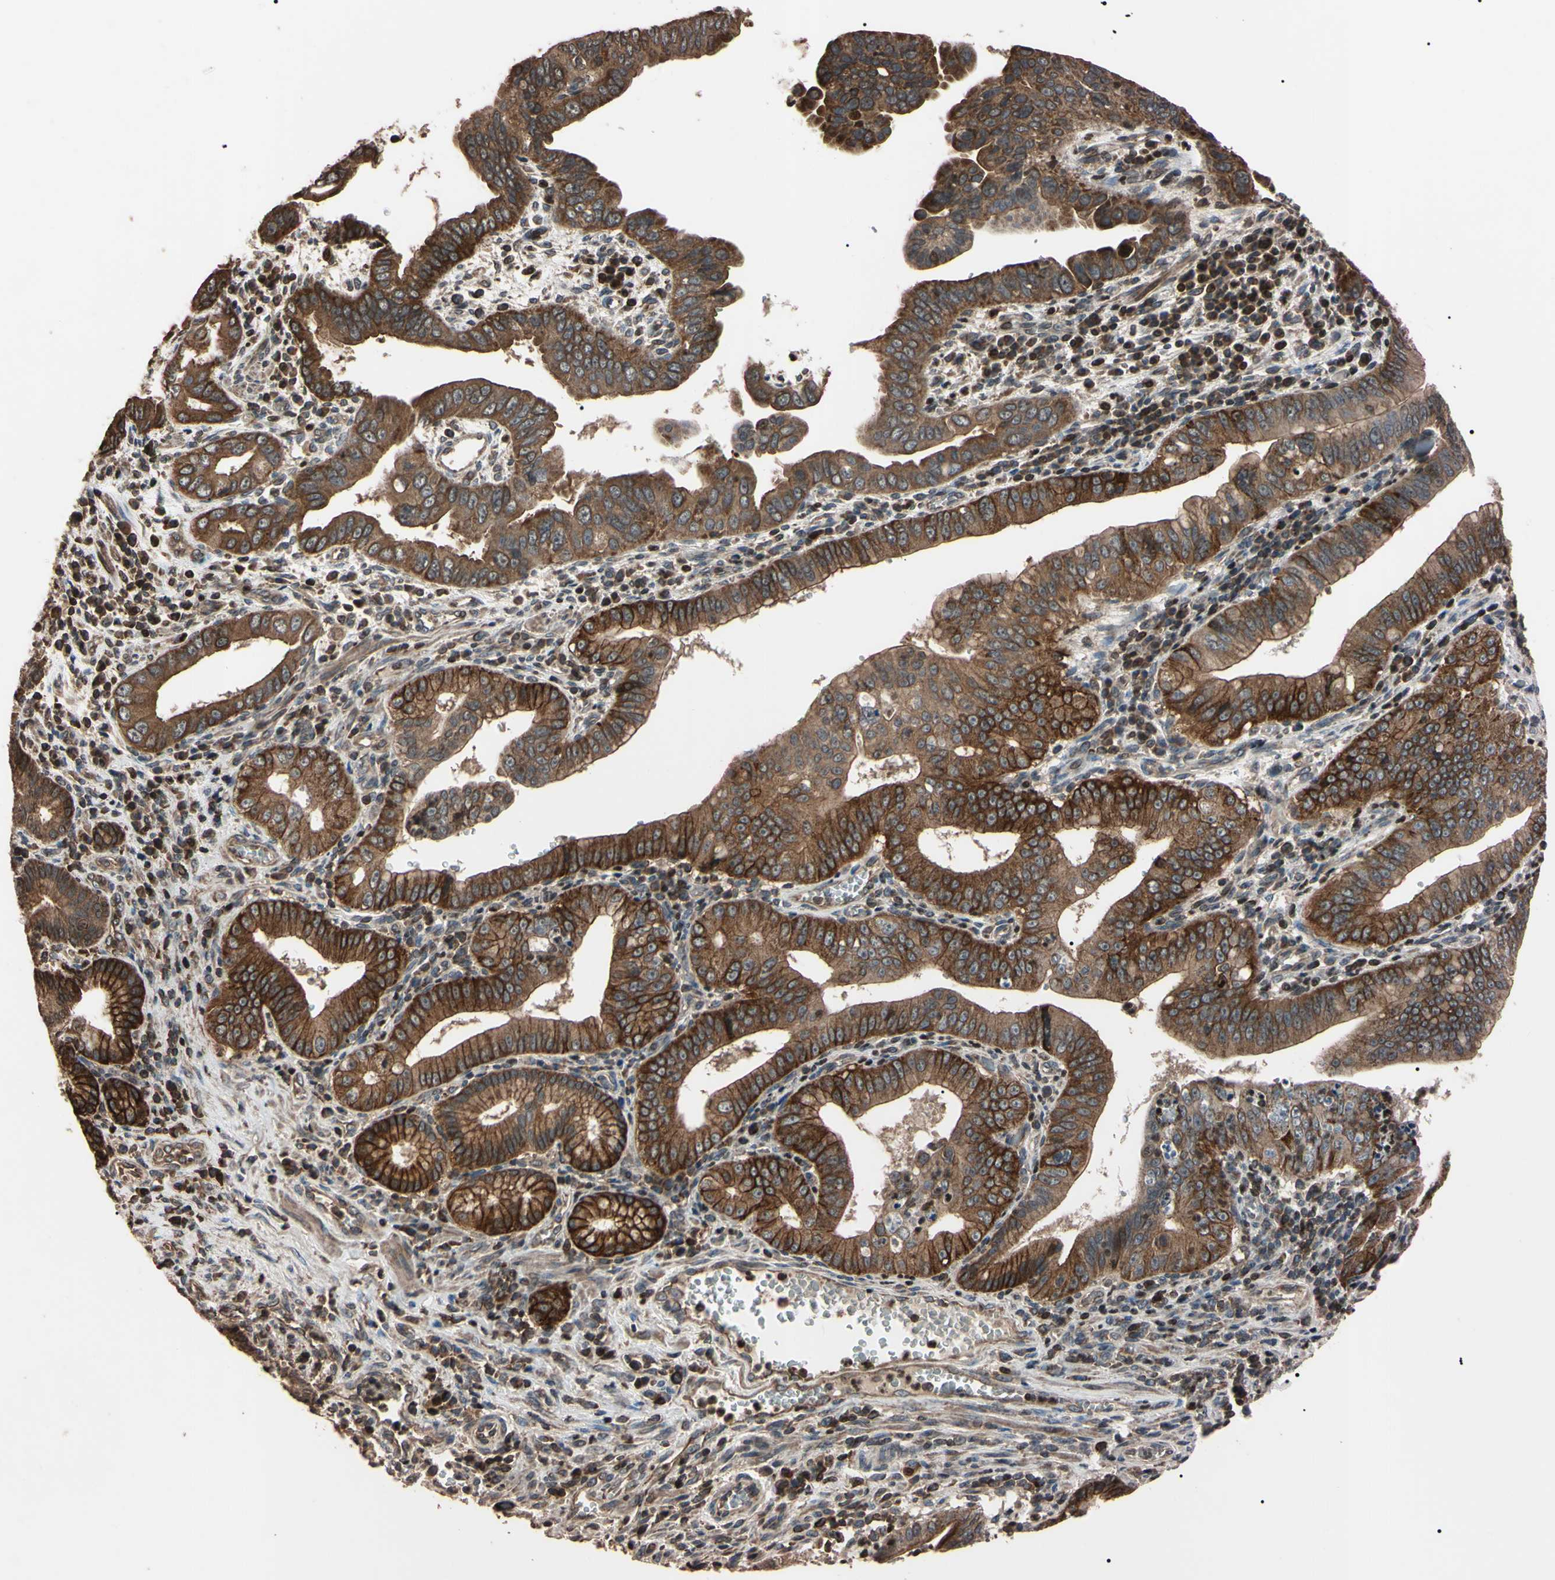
{"staining": {"intensity": "moderate", "quantity": "25%-75%", "location": "cytoplasmic/membranous"}, "tissue": "pancreatic cancer", "cell_type": "Tumor cells", "image_type": "cancer", "snomed": [{"axis": "morphology", "description": "Normal tissue, NOS"}, {"axis": "topography", "description": "Lymph node"}], "caption": "Immunohistochemistry (IHC) histopathology image of neoplastic tissue: human pancreatic cancer stained using IHC shows medium levels of moderate protein expression localized specifically in the cytoplasmic/membranous of tumor cells, appearing as a cytoplasmic/membranous brown color.", "gene": "TNFRSF1A", "patient": {"sex": "male", "age": 50}}